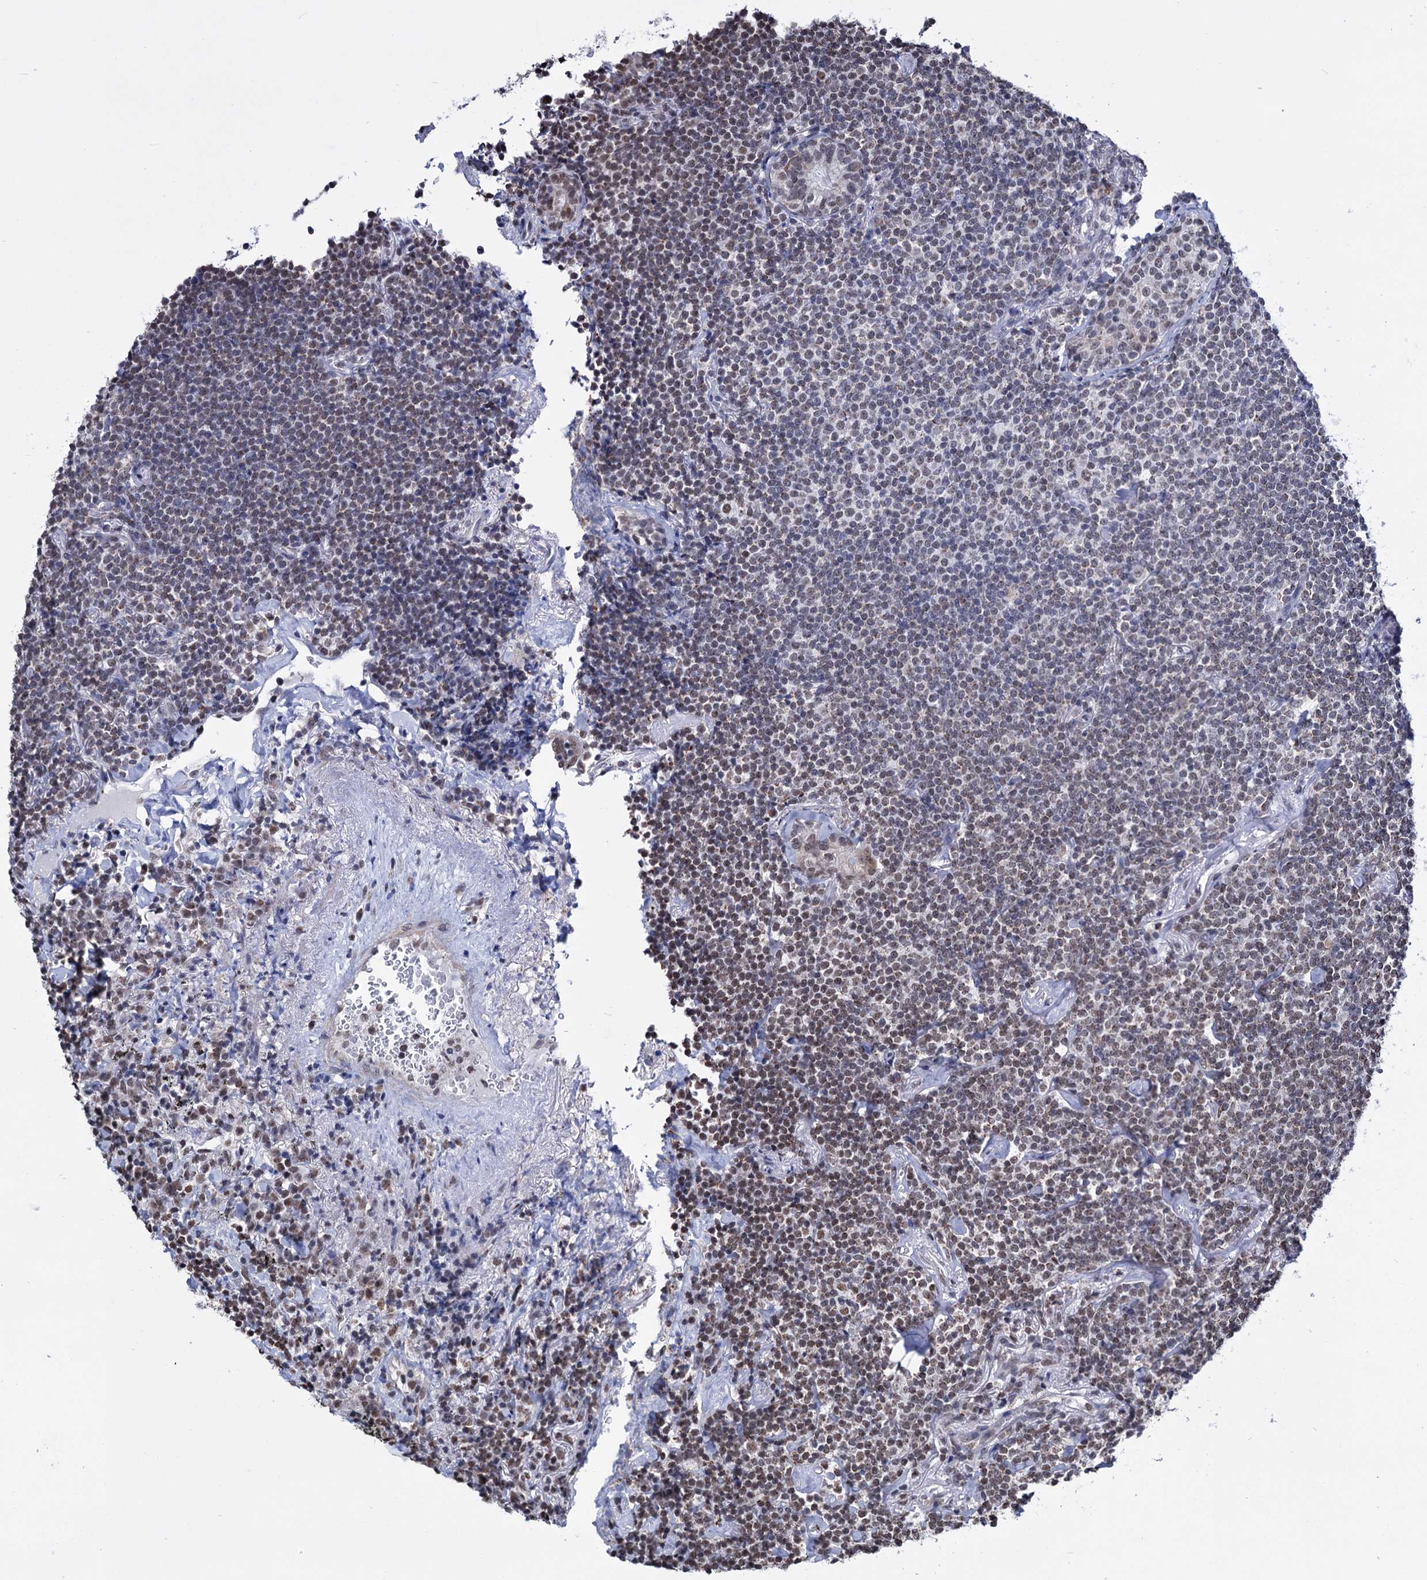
{"staining": {"intensity": "weak", "quantity": "<25%", "location": "nuclear"}, "tissue": "lymphoma", "cell_type": "Tumor cells", "image_type": "cancer", "snomed": [{"axis": "morphology", "description": "Malignant lymphoma, non-Hodgkin's type, Low grade"}, {"axis": "topography", "description": "Lung"}], "caption": "An image of human lymphoma is negative for staining in tumor cells.", "gene": "ABHD10", "patient": {"sex": "female", "age": 71}}